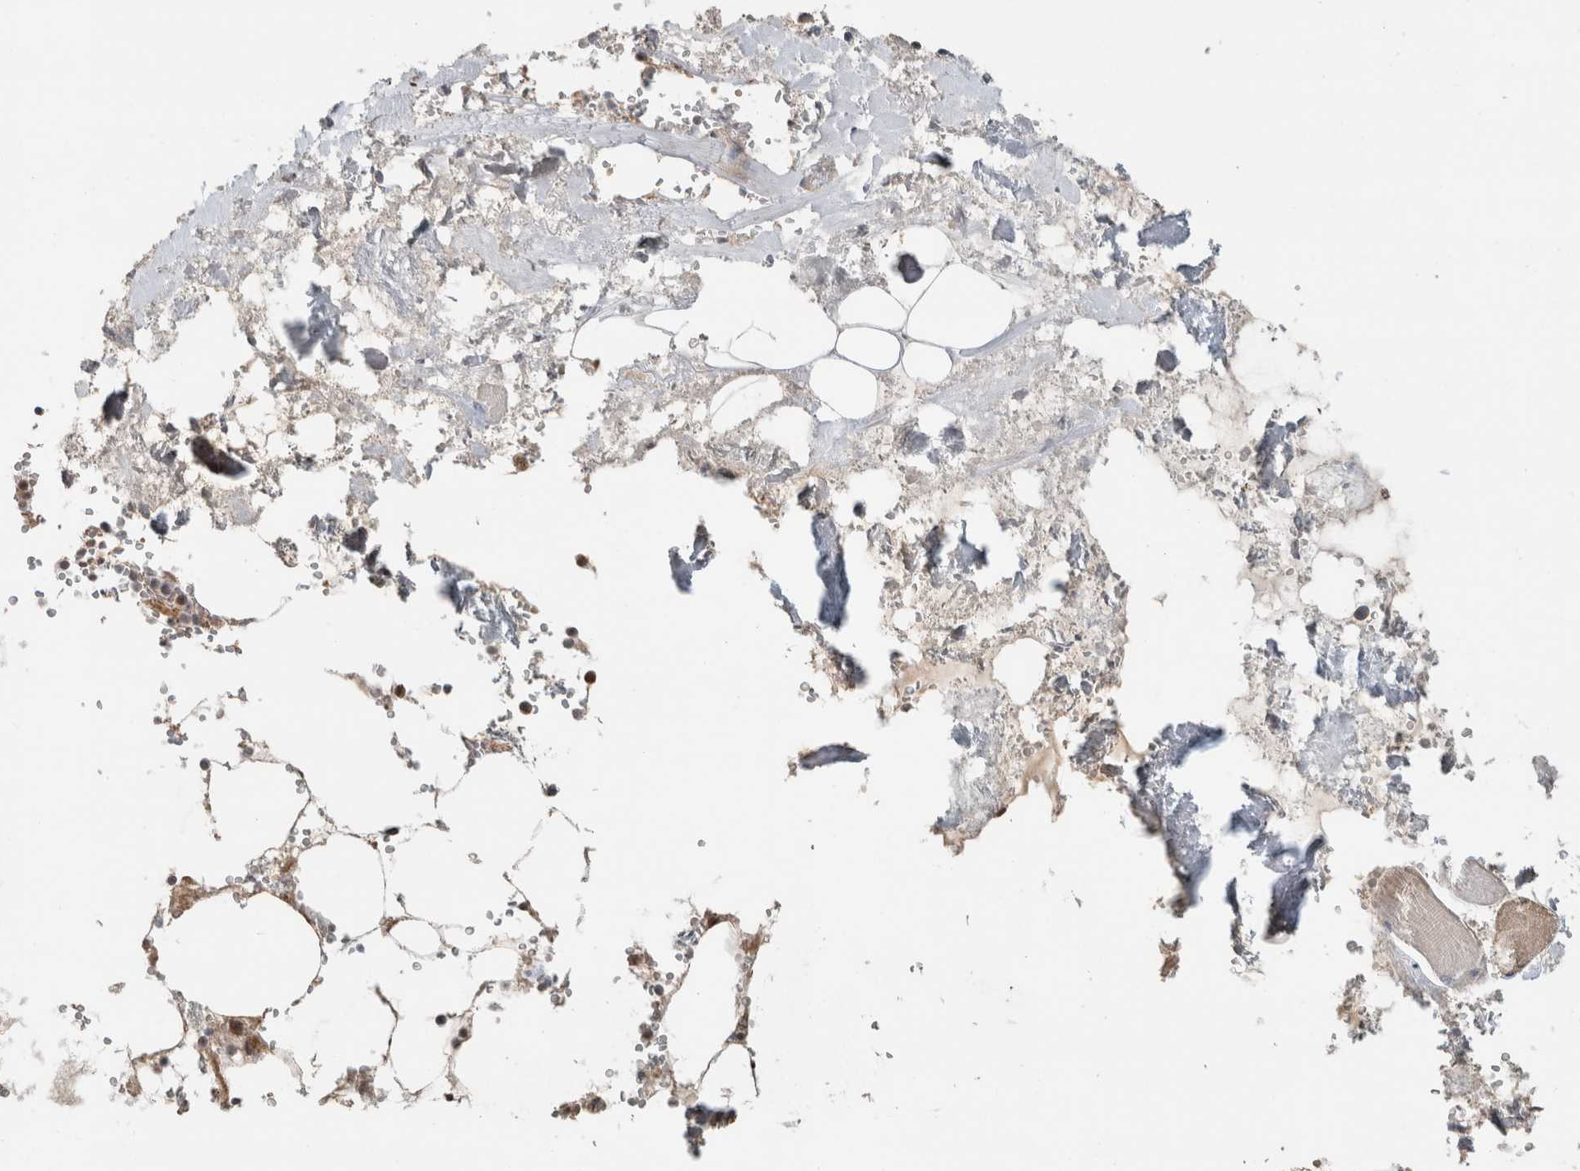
{"staining": {"intensity": "moderate", "quantity": "25%-75%", "location": "cytoplasmic/membranous,nuclear"}, "tissue": "bone marrow", "cell_type": "Hematopoietic cells", "image_type": "normal", "snomed": [{"axis": "morphology", "description": "Normal tissue, NOS"}, {"axis": "topography", "description": "Bone marrow"}], "caption": "Bone marrow stained with DAB immunohistochemistry (IHC) exhibits medium levels of moderate cytoplasmic/membranous,nuclear expression in approximately 25%-75% of hematopoietic cells.", "gene": "GINS4", "patient": {"sex": "male", "age": 70}}